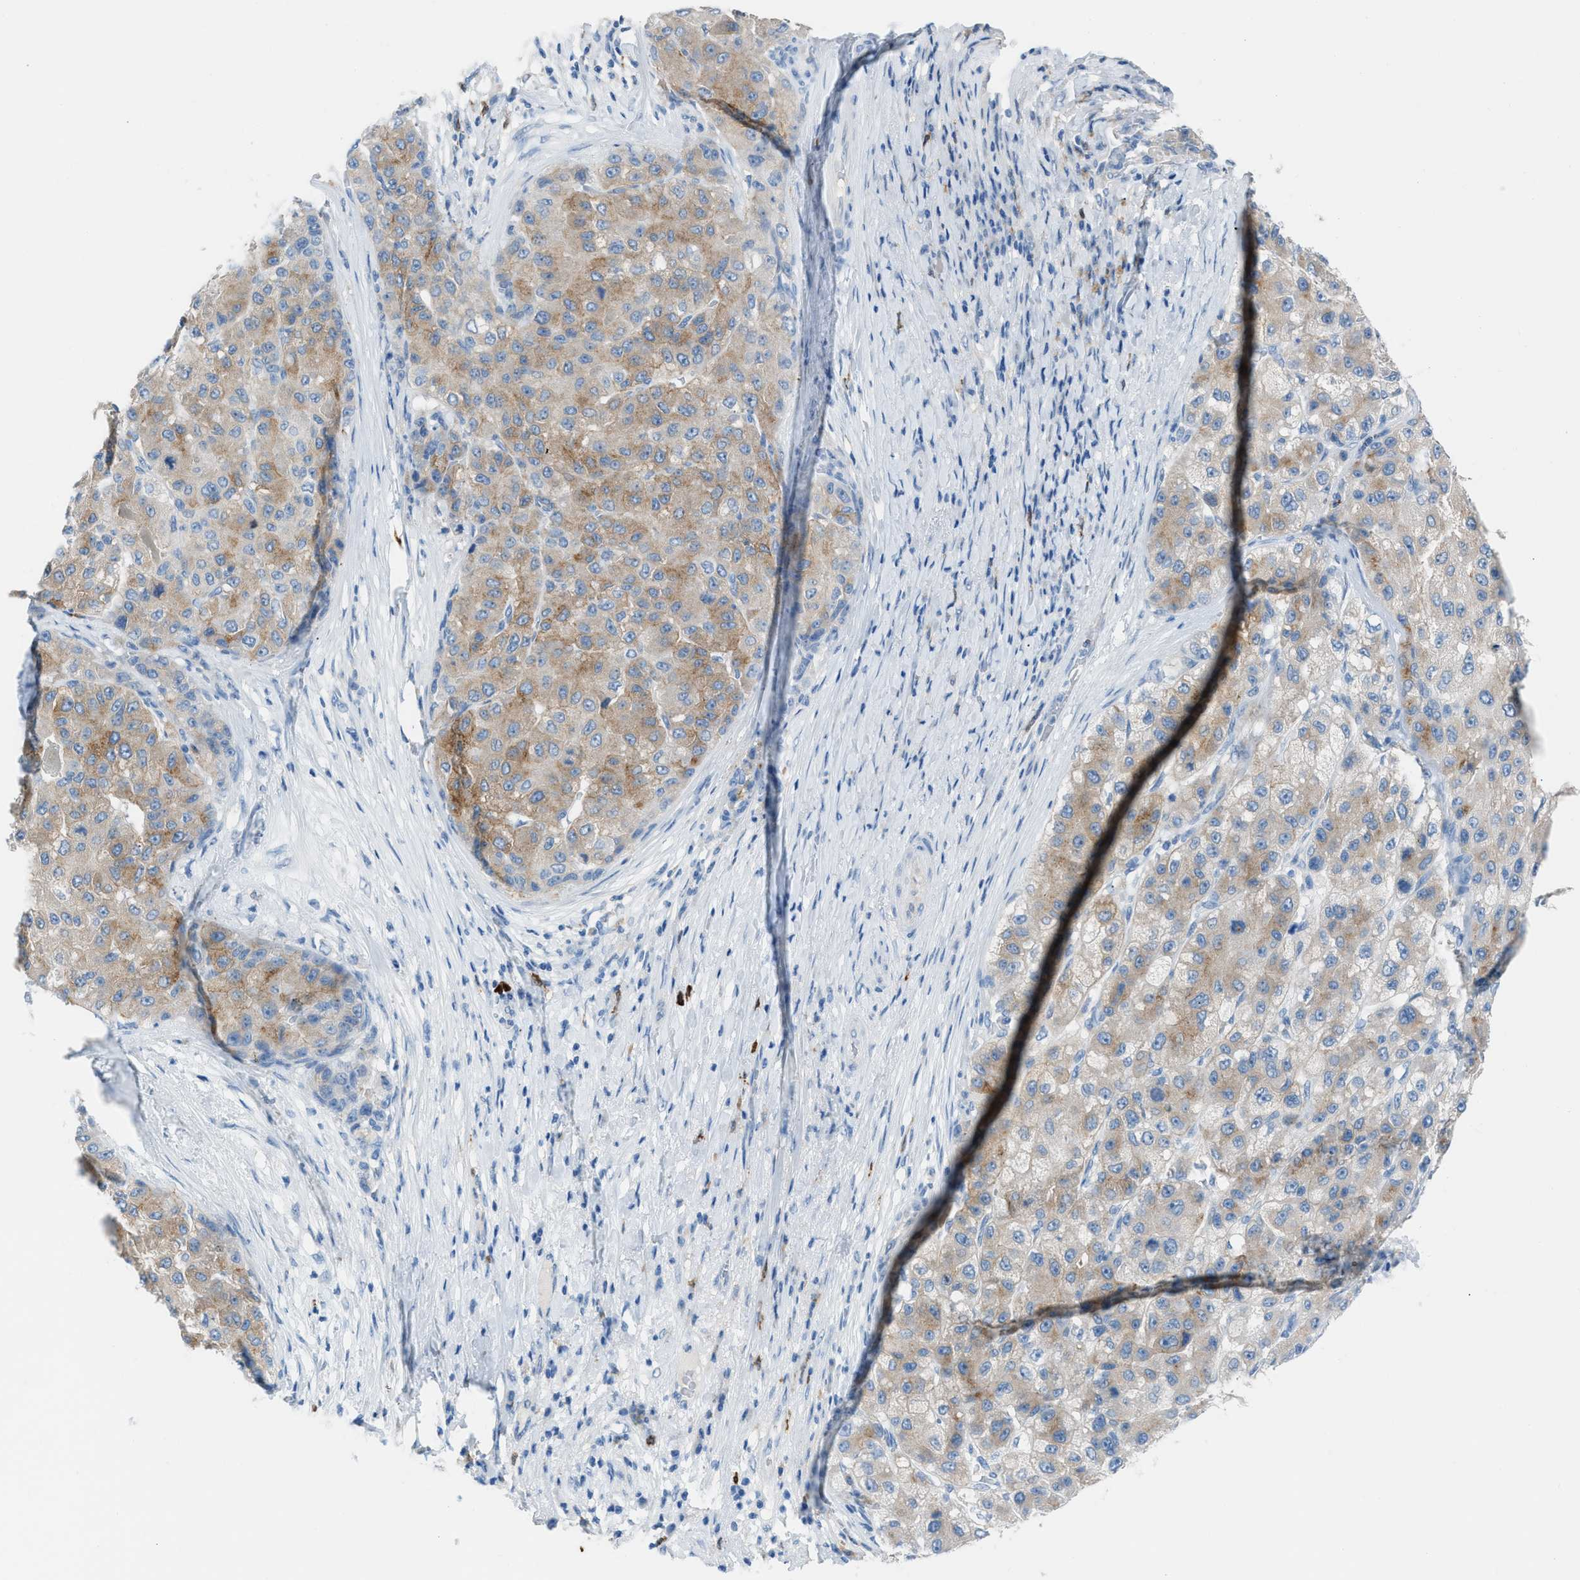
{"staining": {"intensity": "weak", "quantity": ">75%", "location": "cytoplasmic/membranous"}, "tissue": "liver cancer", "cell_type": "Tumor cells", "image_type": "cancer", "snomed": [{"axis": "morphology", "description": "Carcinoma, Hepatocellular, NOS"}, {"axis": "topography", "description": "Liver"}], "caption": "Immunohistochemistry of hepatocellular carcinoma (liver) displays low levels of weak cytoplasmic/membranous positivity in approximately >75% of tumor cells.", "gene": "CLEC10A", "patient": {"sex": "male", "age": 80}}